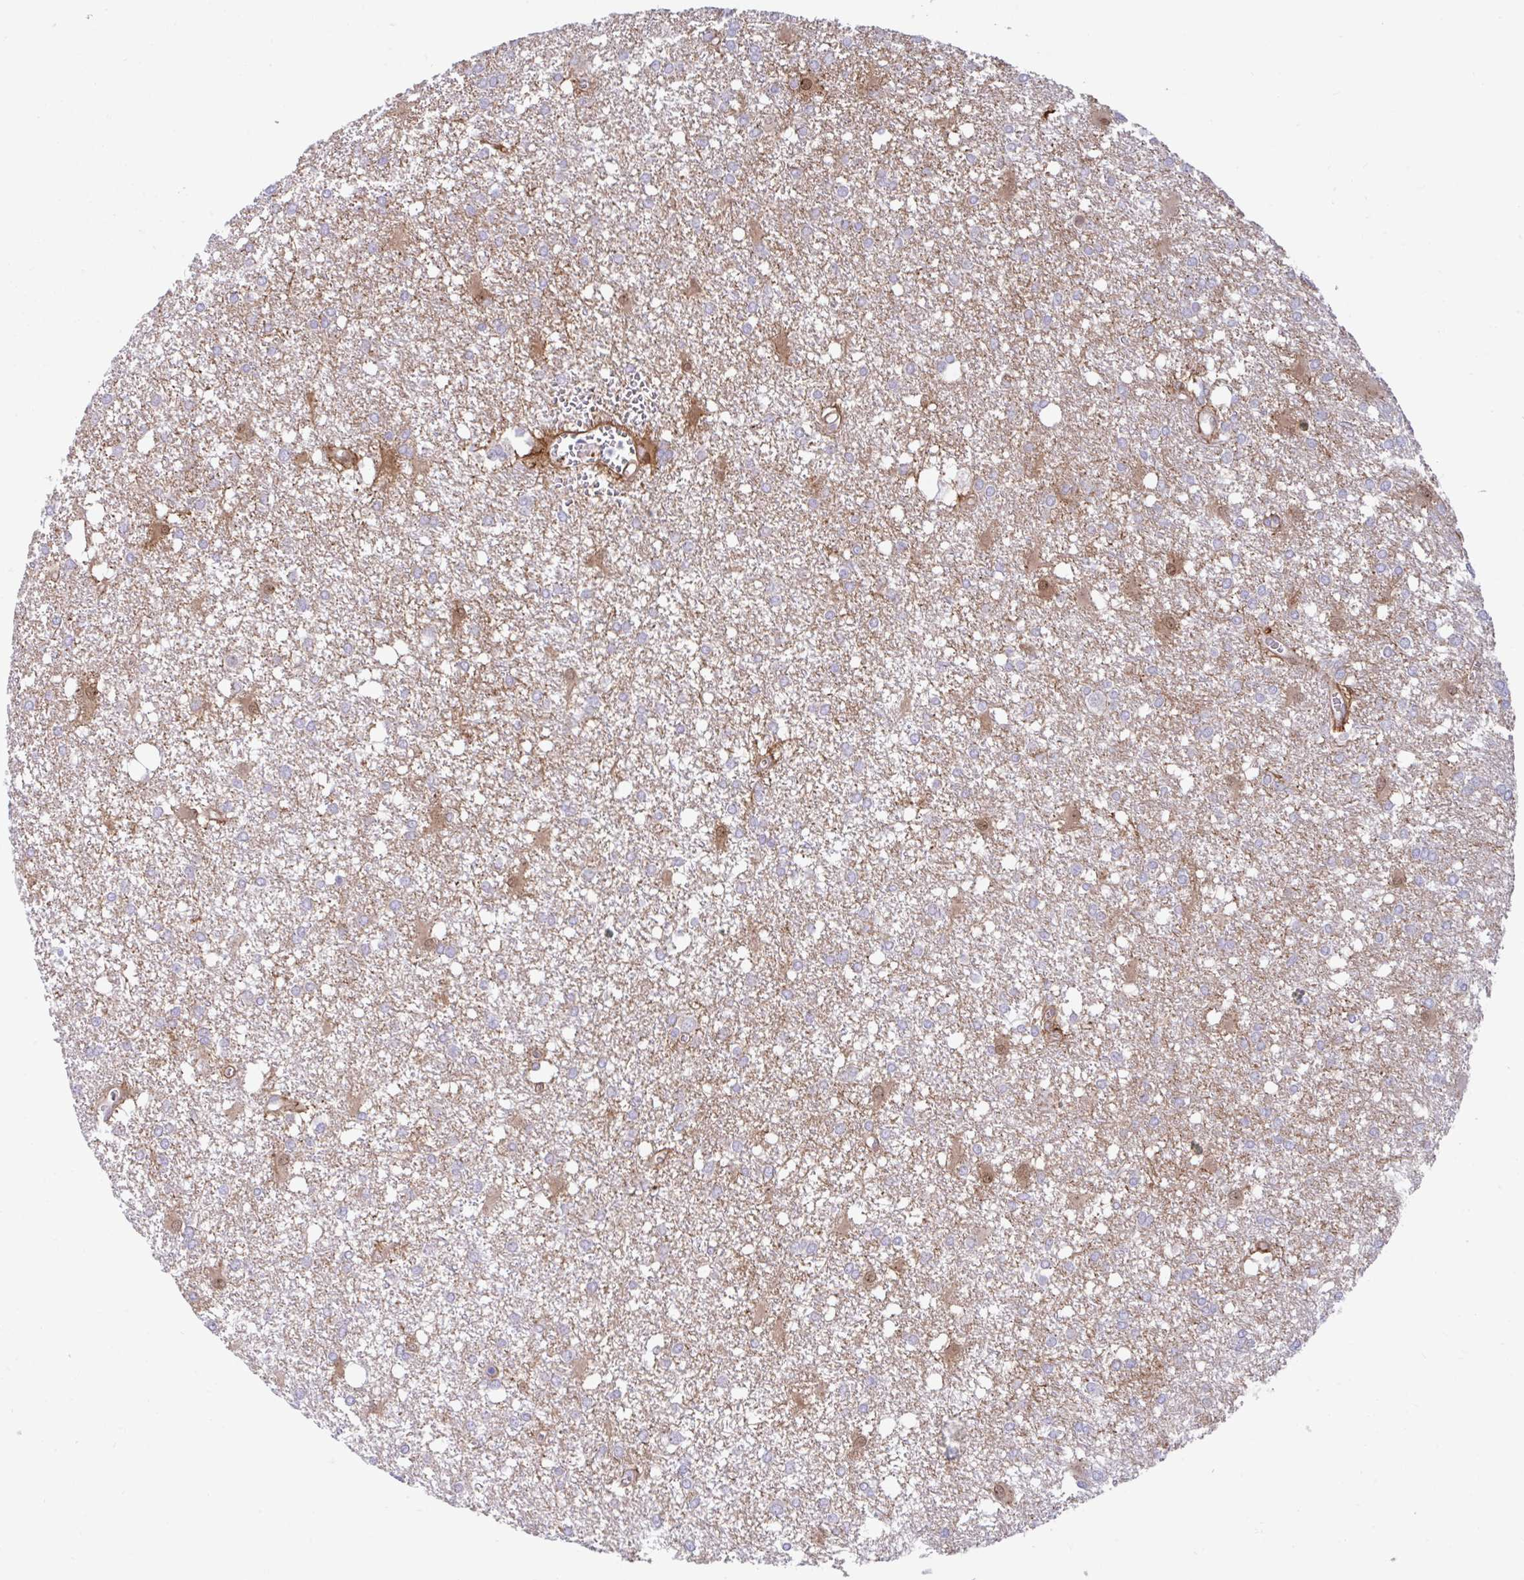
{"staining": {"intensity": "negative", "quantity": "none", "location": "none"}, "tissue": "glioma", "cell_type": "Tumor cells", "image_type": "cancer", "snomed": [{"axis": "morphology", "description": "Glioma, malignant, High grade"}, {"axis": "topography", "description": "Brain"}], "caption": "Tumor cells show no significant protein expression in glioma.", "gene": "FAM107A", "patient": {"sex": "male", "age": 48}}